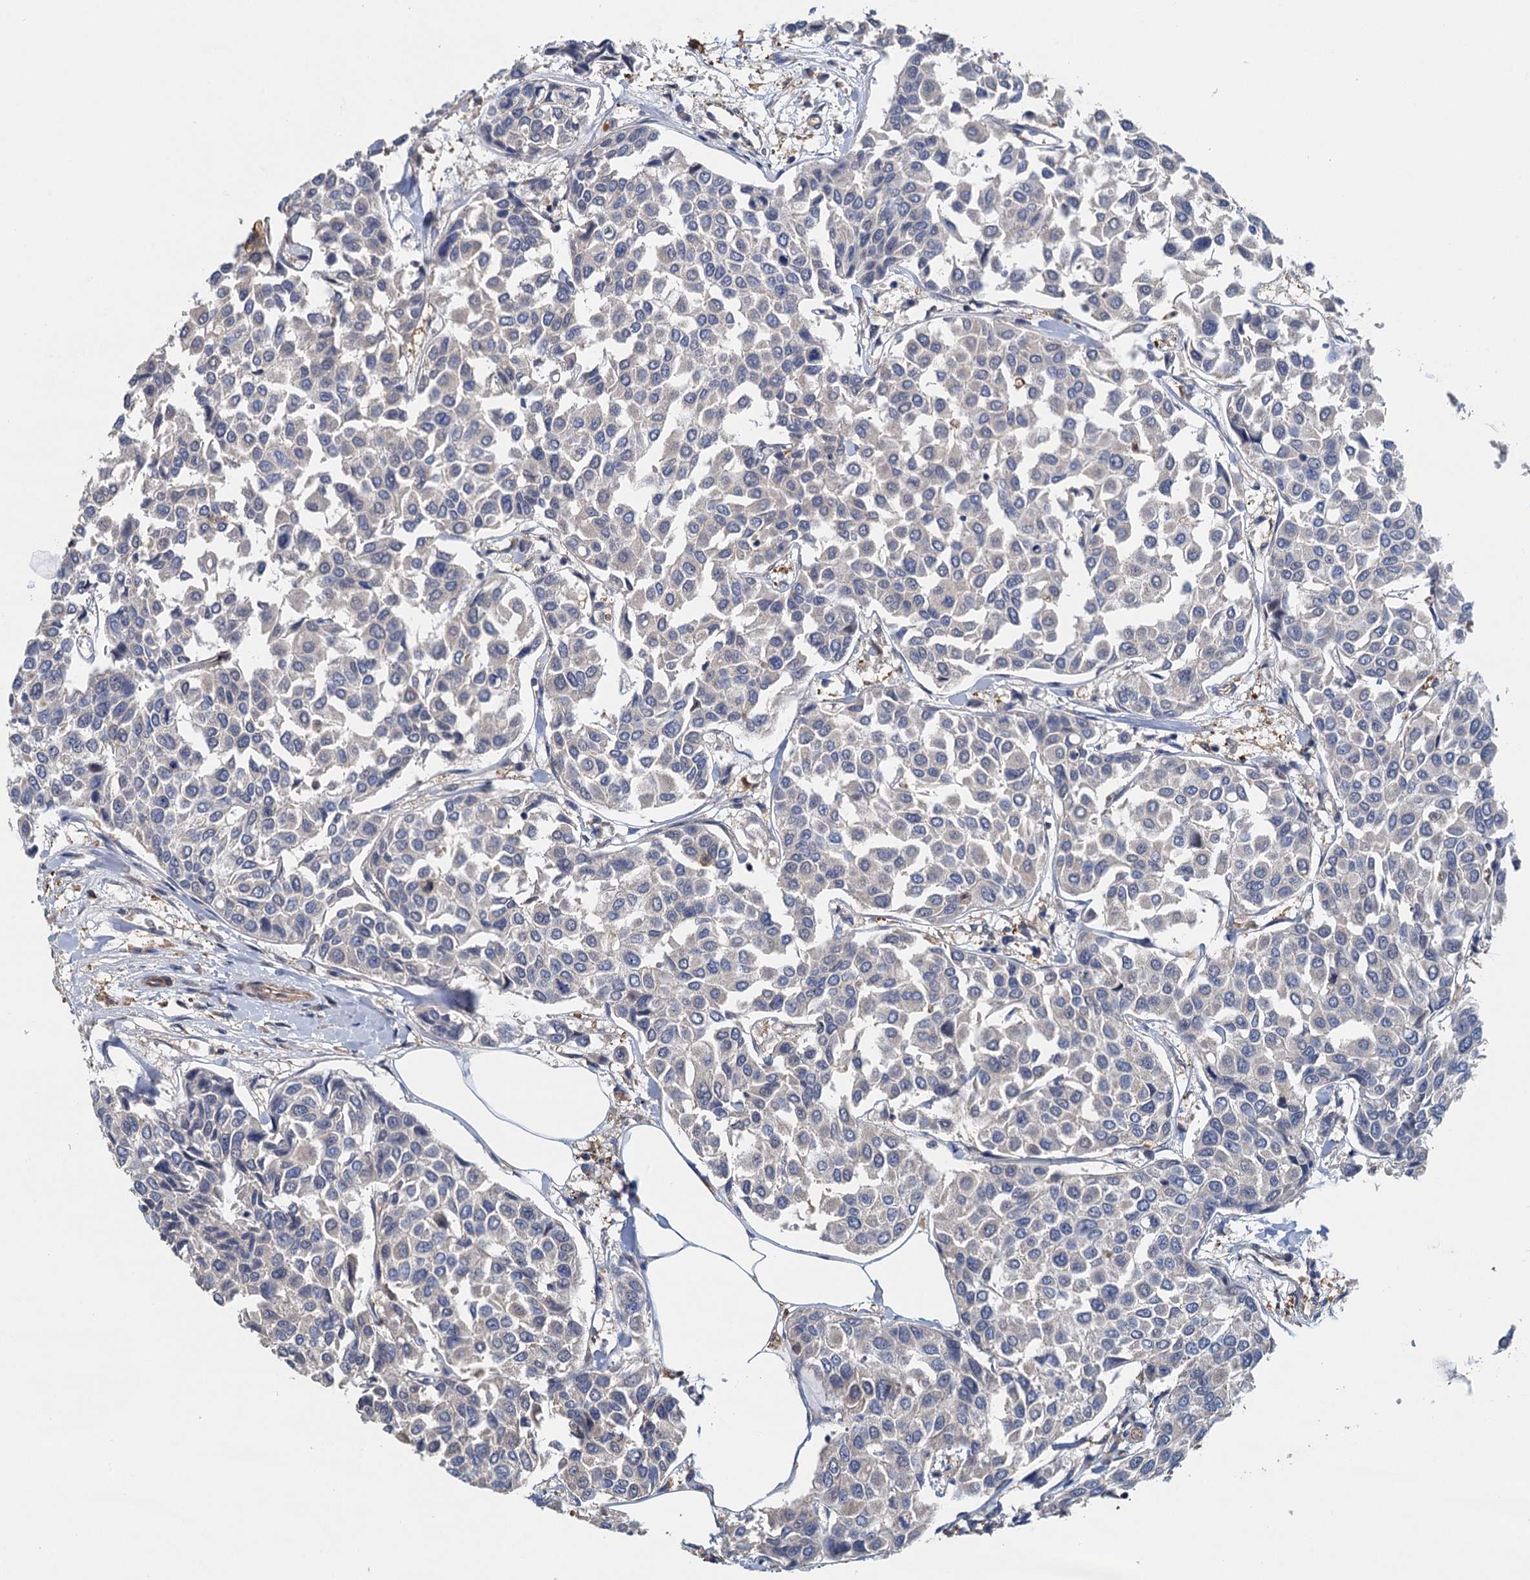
{"staining": {"intensity": "negative", "quantity": "none", "location": "none"}, "tissue": "breast cancer", "cell_type": "Tumor cells", "image_type": "cancer", "snomed": [{"axis": "morphology", "description": "Duct carcinoma"}, {"axis": "topography", "description": "Breast"}], "caption": "The image shows no significant expression in tumor cells of breast cancer.", "gene": "RSAD2", "patient": {"sex": "female", "age": 55}}